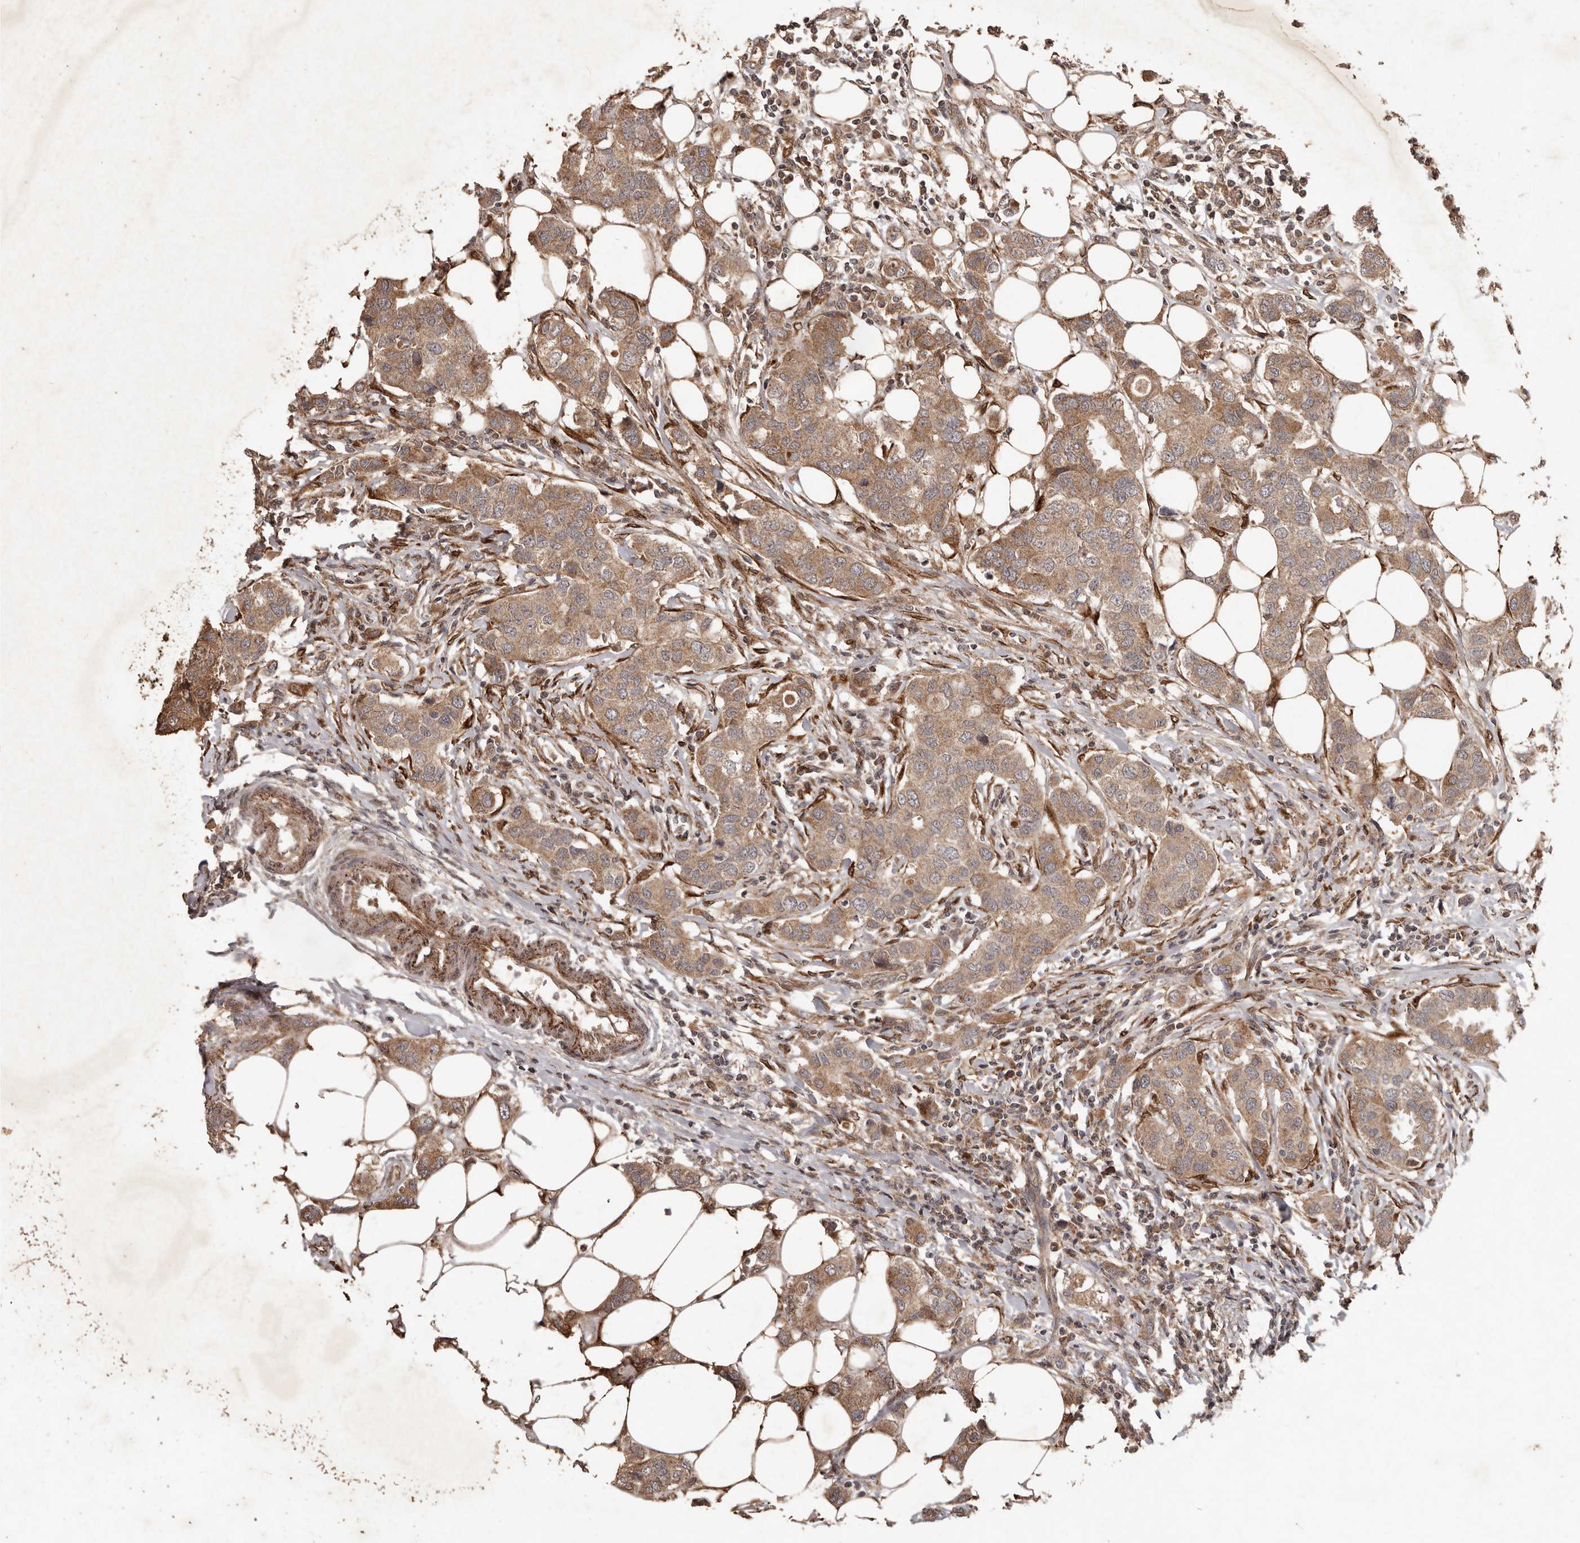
{"staining": {"intensity": "moderate", "quantity": ">75%", "location": "cytoplasmic/membranous"}, "tissue": "breast cancer", "cell_type": "Tumor cells", "image_type": "cancer", "snomed": [{"axis": "morphology", "description": "Duct carcinoma"}, {"axis": "topography", "description": "Breast"}], "caption": "The image demonstrates staining of breast cancer, revealing moderate cytoplasmic/membranous protein expression (brown color) within tumor cells.", "gene": "PLOD2", "patient": {"sex": "female", "age": 50}}